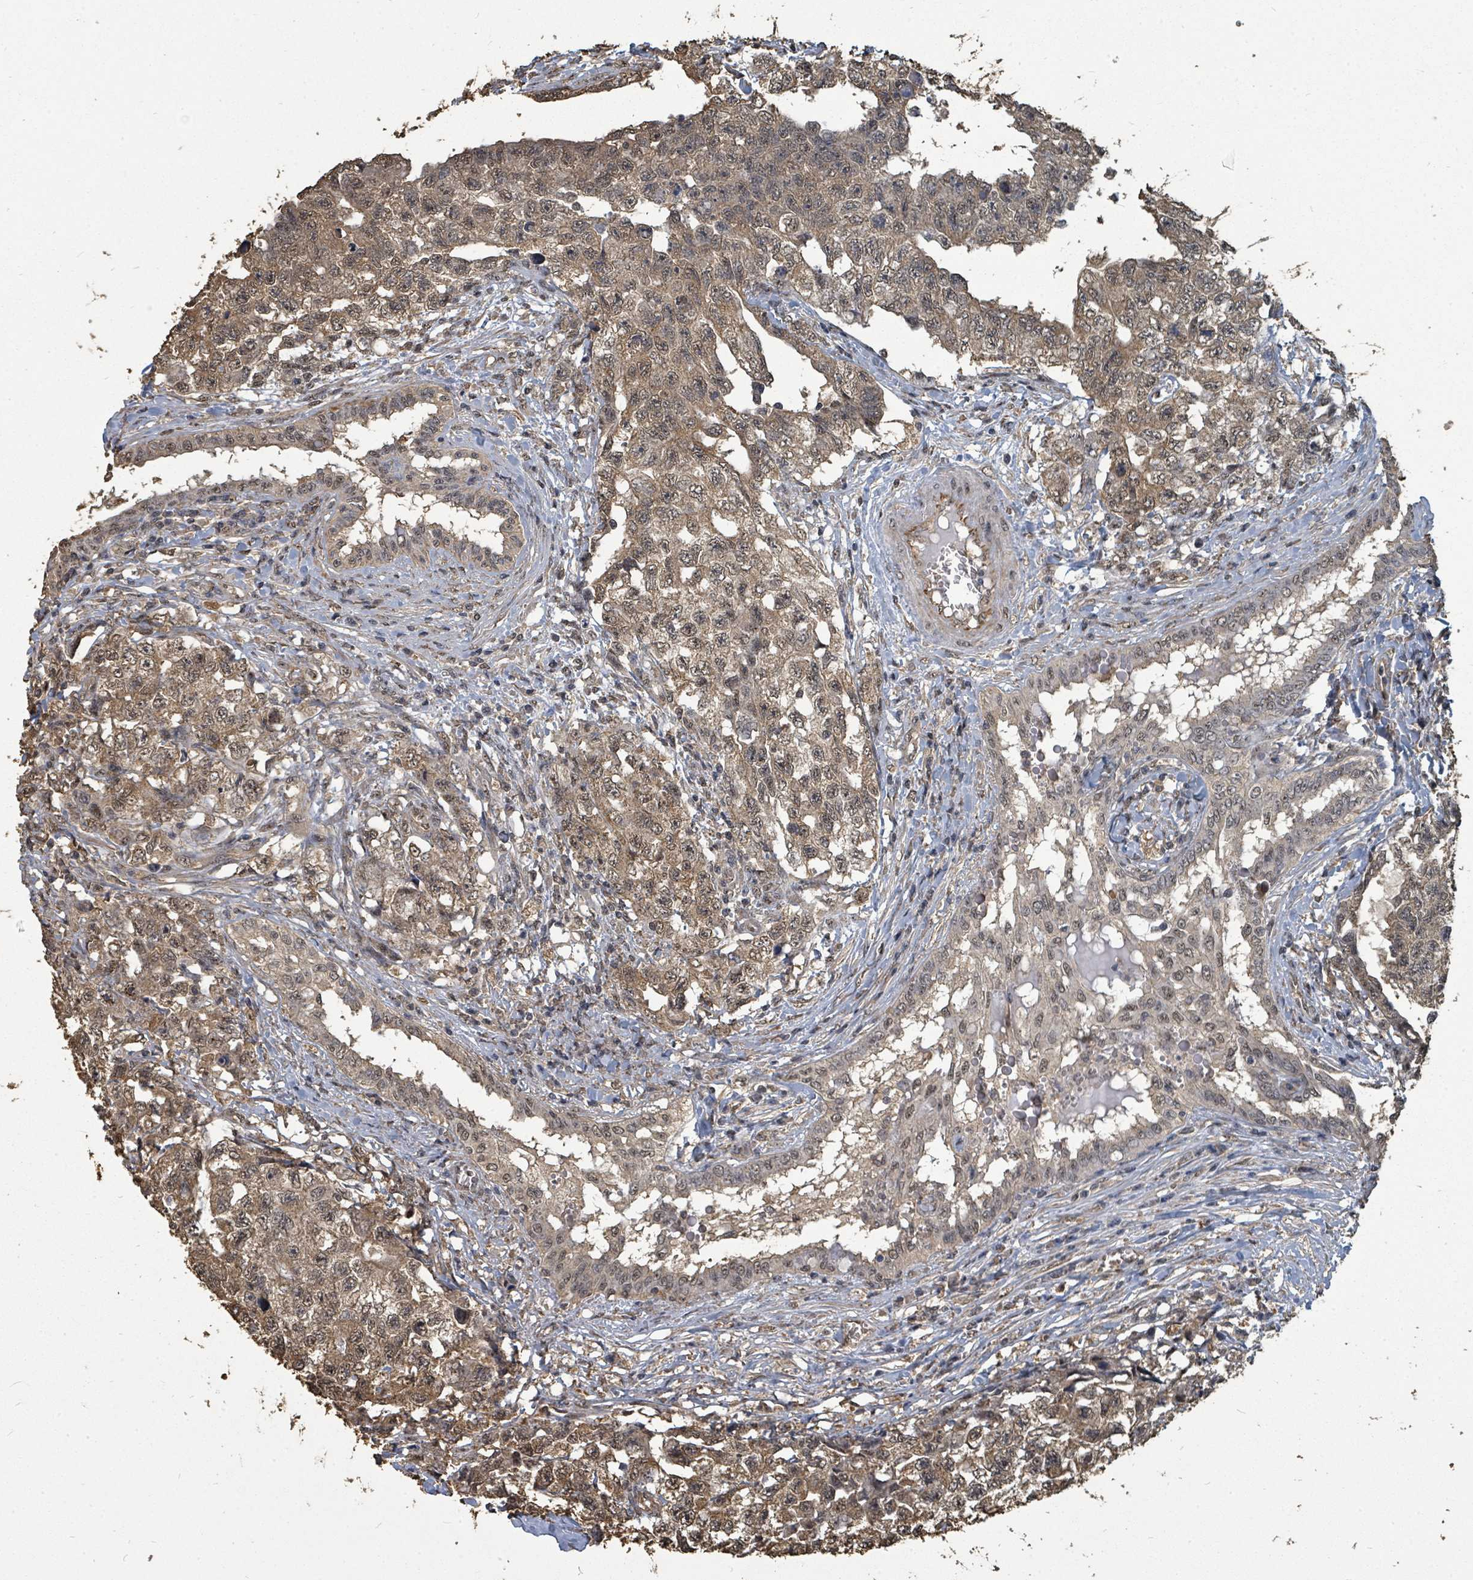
{"staining": {"intensity": "moderate", "quantity": ">75%", "location": "cytoplasmic/membranous,nuclear"}, "tissue": "testis cancer", "cell_type": "Tumor cells", "image_type": "cancer", "snomed": [{"axis": "morphology", "description": "Carcinoma, Embryonal, NOS"}, {"axis": "topography", "description": "Testis"}], "caption": "Immunohistochemistry (IHC) of human testis cancer displays medium levels of moderate cytoplasmic/membranous and nuclear positivity in about >75% of tumor cells.", "gene": "C6orf52", "patient": {"sex": "male", "age": 31}}